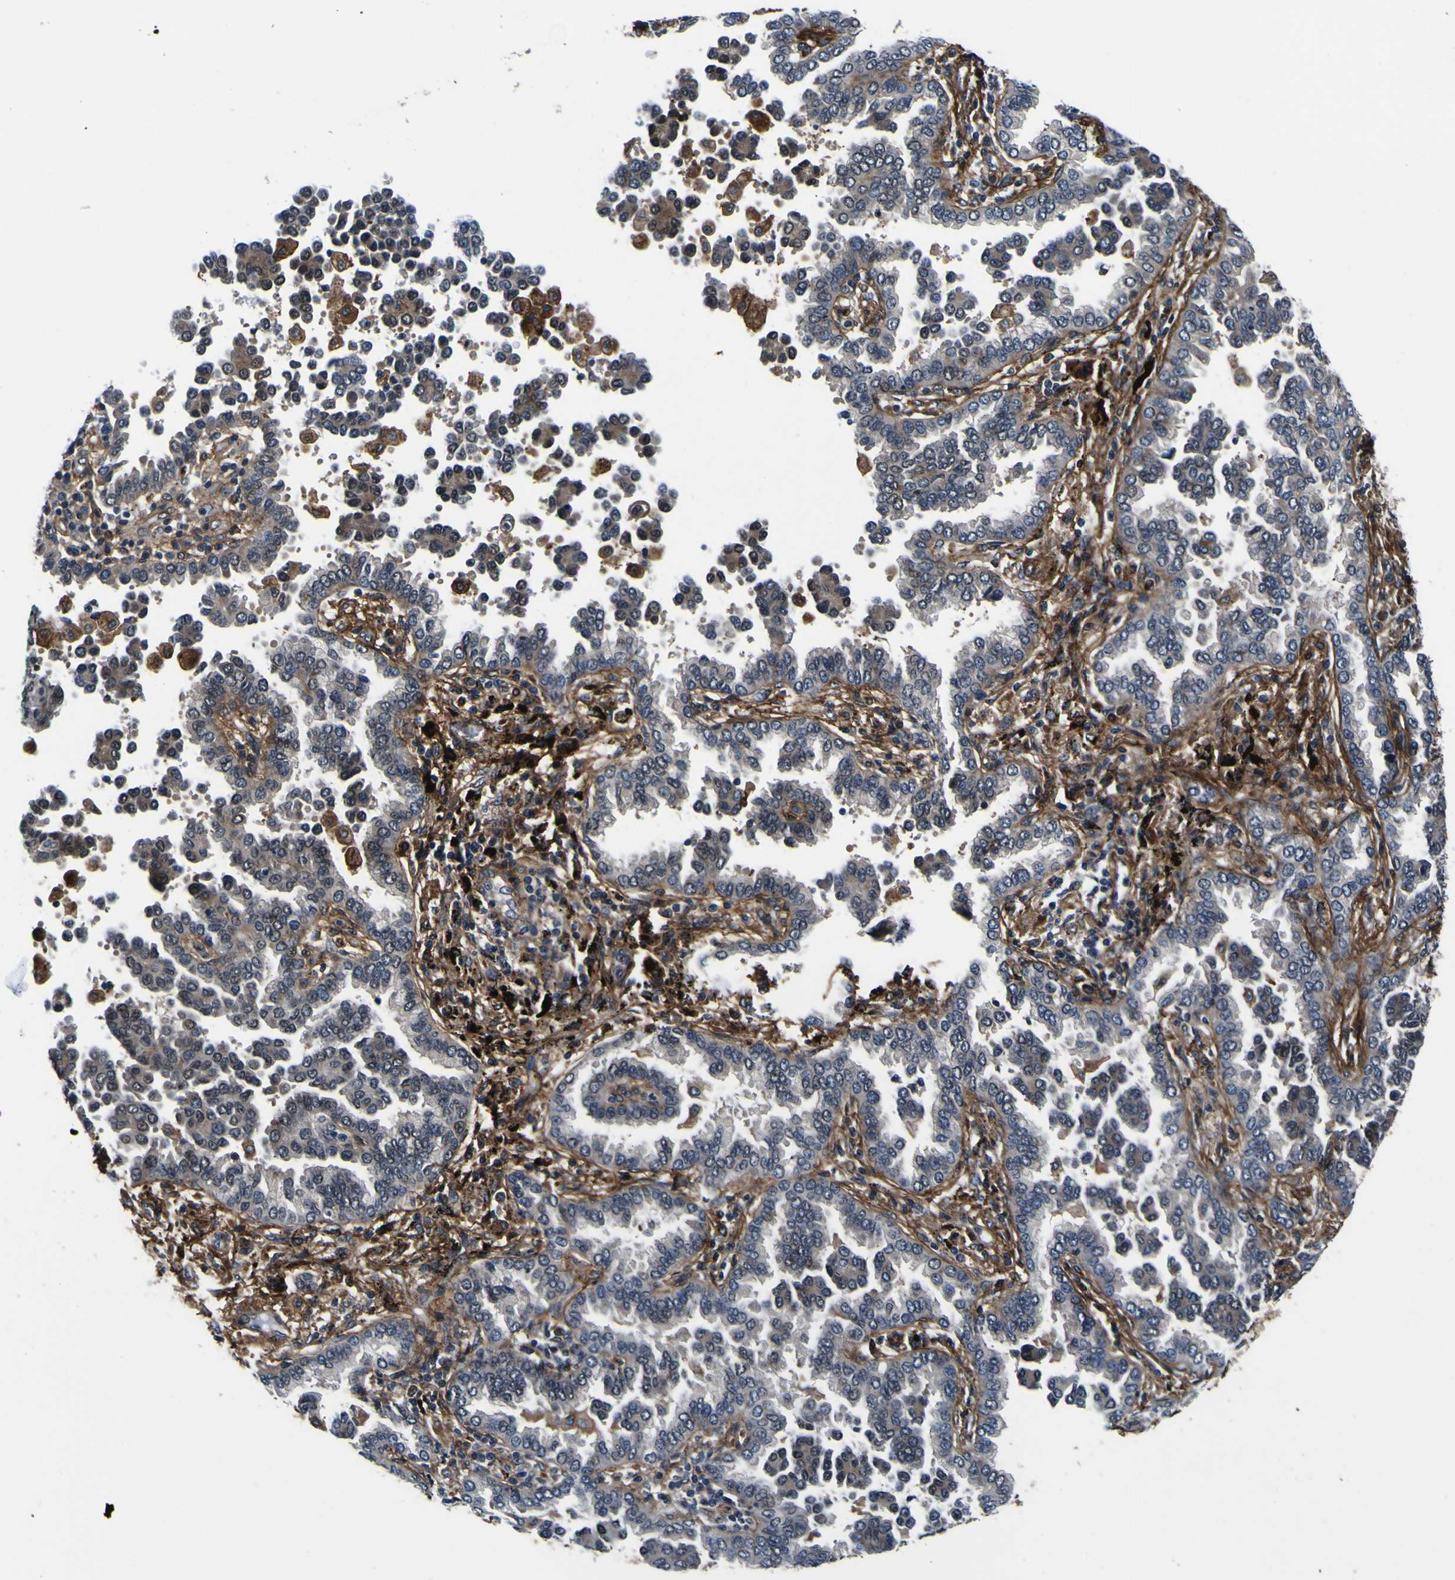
{"staining": {"intensity": "weak", "quantity": "<25%", "location": "cytoplasmic/membranous"}, "tissue": "lung cancer", "cell_type": "Tumor cells", "image_type": "cancer", "snomed": [{"axis": "morphology", "description": "Normal tissue, NOS"}, {"axis": "morphology", "description": "Adenocarcinoma, NOS"}, {"axis": "topography", "description": "Lung"}], "caption": "Image shows no significant protein positivity in tumor cells of lung adenocarcinoma.", "gene": "POSTN", "patient": {"sex": "male", "age": 59}}